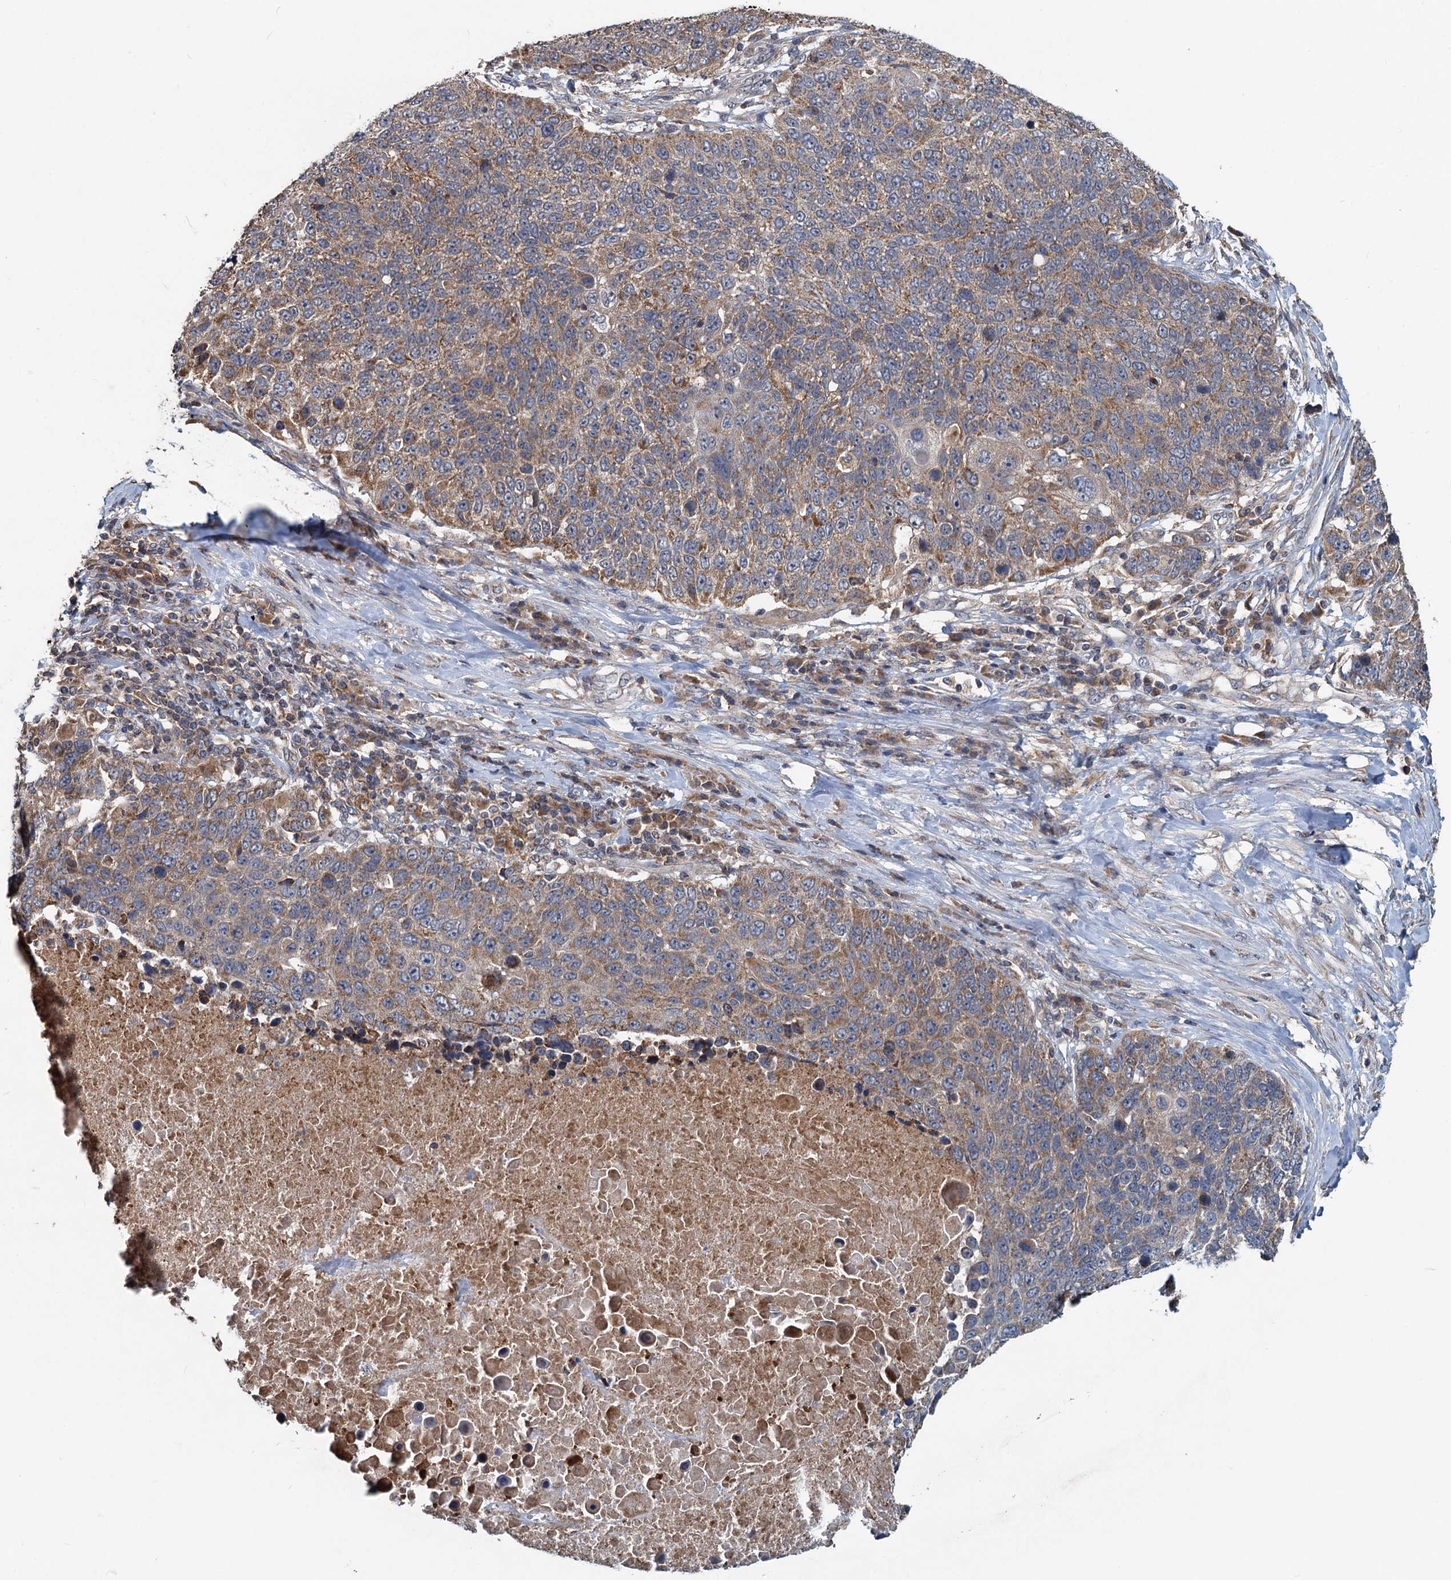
{"staining": {"intensity": "moderate", "quantity": ">75%", "location": "cytoplasmic/membranous"}, "tissue": "lung cancer", "cell_type": "Tumor cells", "image_type": "cancer", "snomed": [{"axis": "morphology", "description": "Normal tissue, NOS"}, {"axis": "morphology", "description": "Squamous cell carcinoma, NOS"}, {"axis": "topography", "description": "Lymph node"}, {"axis": "topography", "description": "Lung"}], "caption": "Human lung squamous cell carcinoma stained for a protein (brown) reveals moderate cytoplasmic/membranous positive expression in about >75% of tumor cells.", "gene": "OTUB1", "patient": {"sex": "male", "age": 66}}